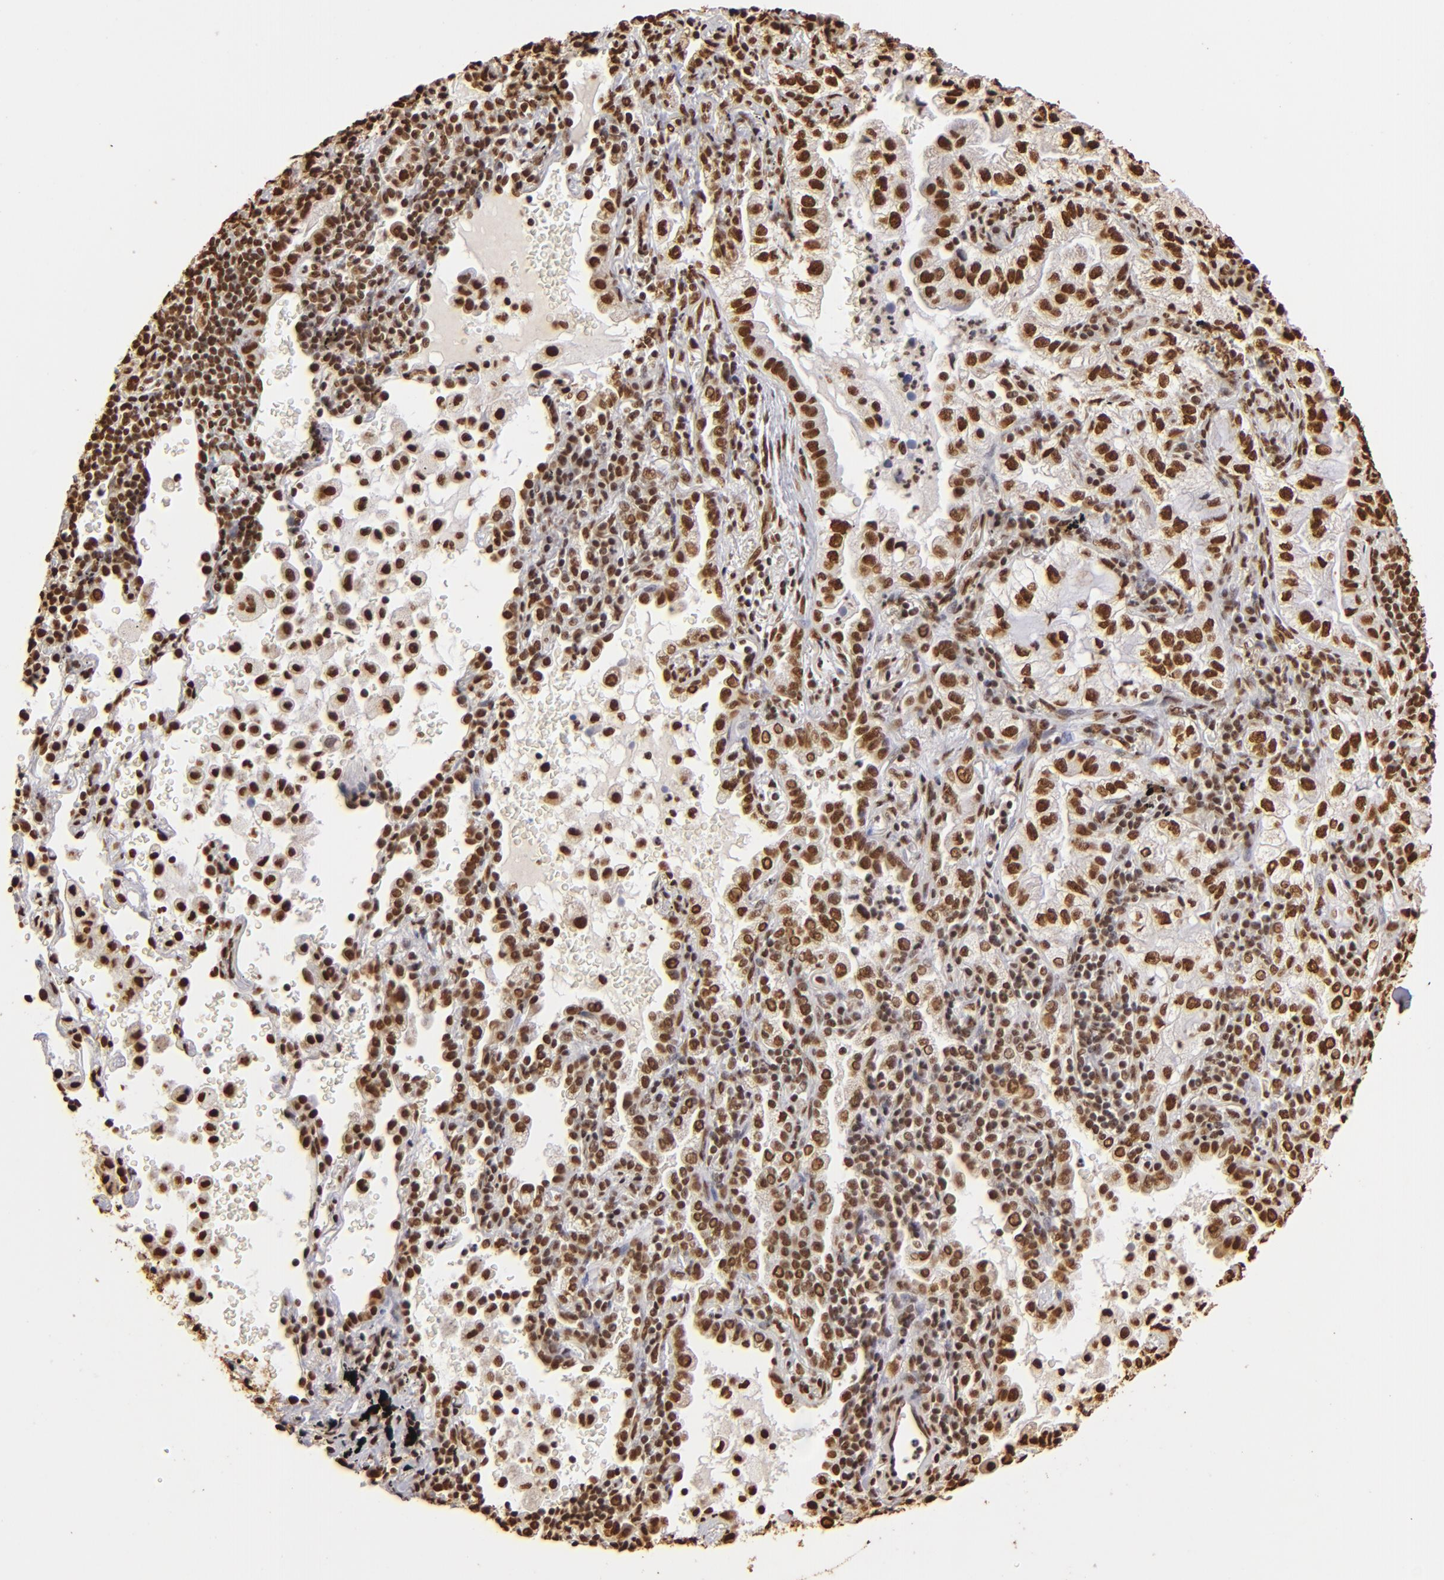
{"staining": {"intensity": "strong", "quantity": ">75%", "location": "nuclear"}, "tissue": "lung cancer", "cell_type": "Tumor cells", "image_type": "cancer", "snomed": [{"axis": "morphology", "description": "Adenocarcinoma, NOS"}, {"axis": "topography", "description": "Lung"}], "caption": "High-magnification brightfield microscopy of lung cancer stained with DAB (brown) and counterstained with hematoxylin (blue). tumor cells exhibit strong nuclear staining is seen in approximately>75% of cells. The staining was performed using DAB, with brown indicating positive protein expression. Nuclei are stained blue with hematoxylin.", "gene": "ILF3", "patient": {"sex": "female", "age": 50}}